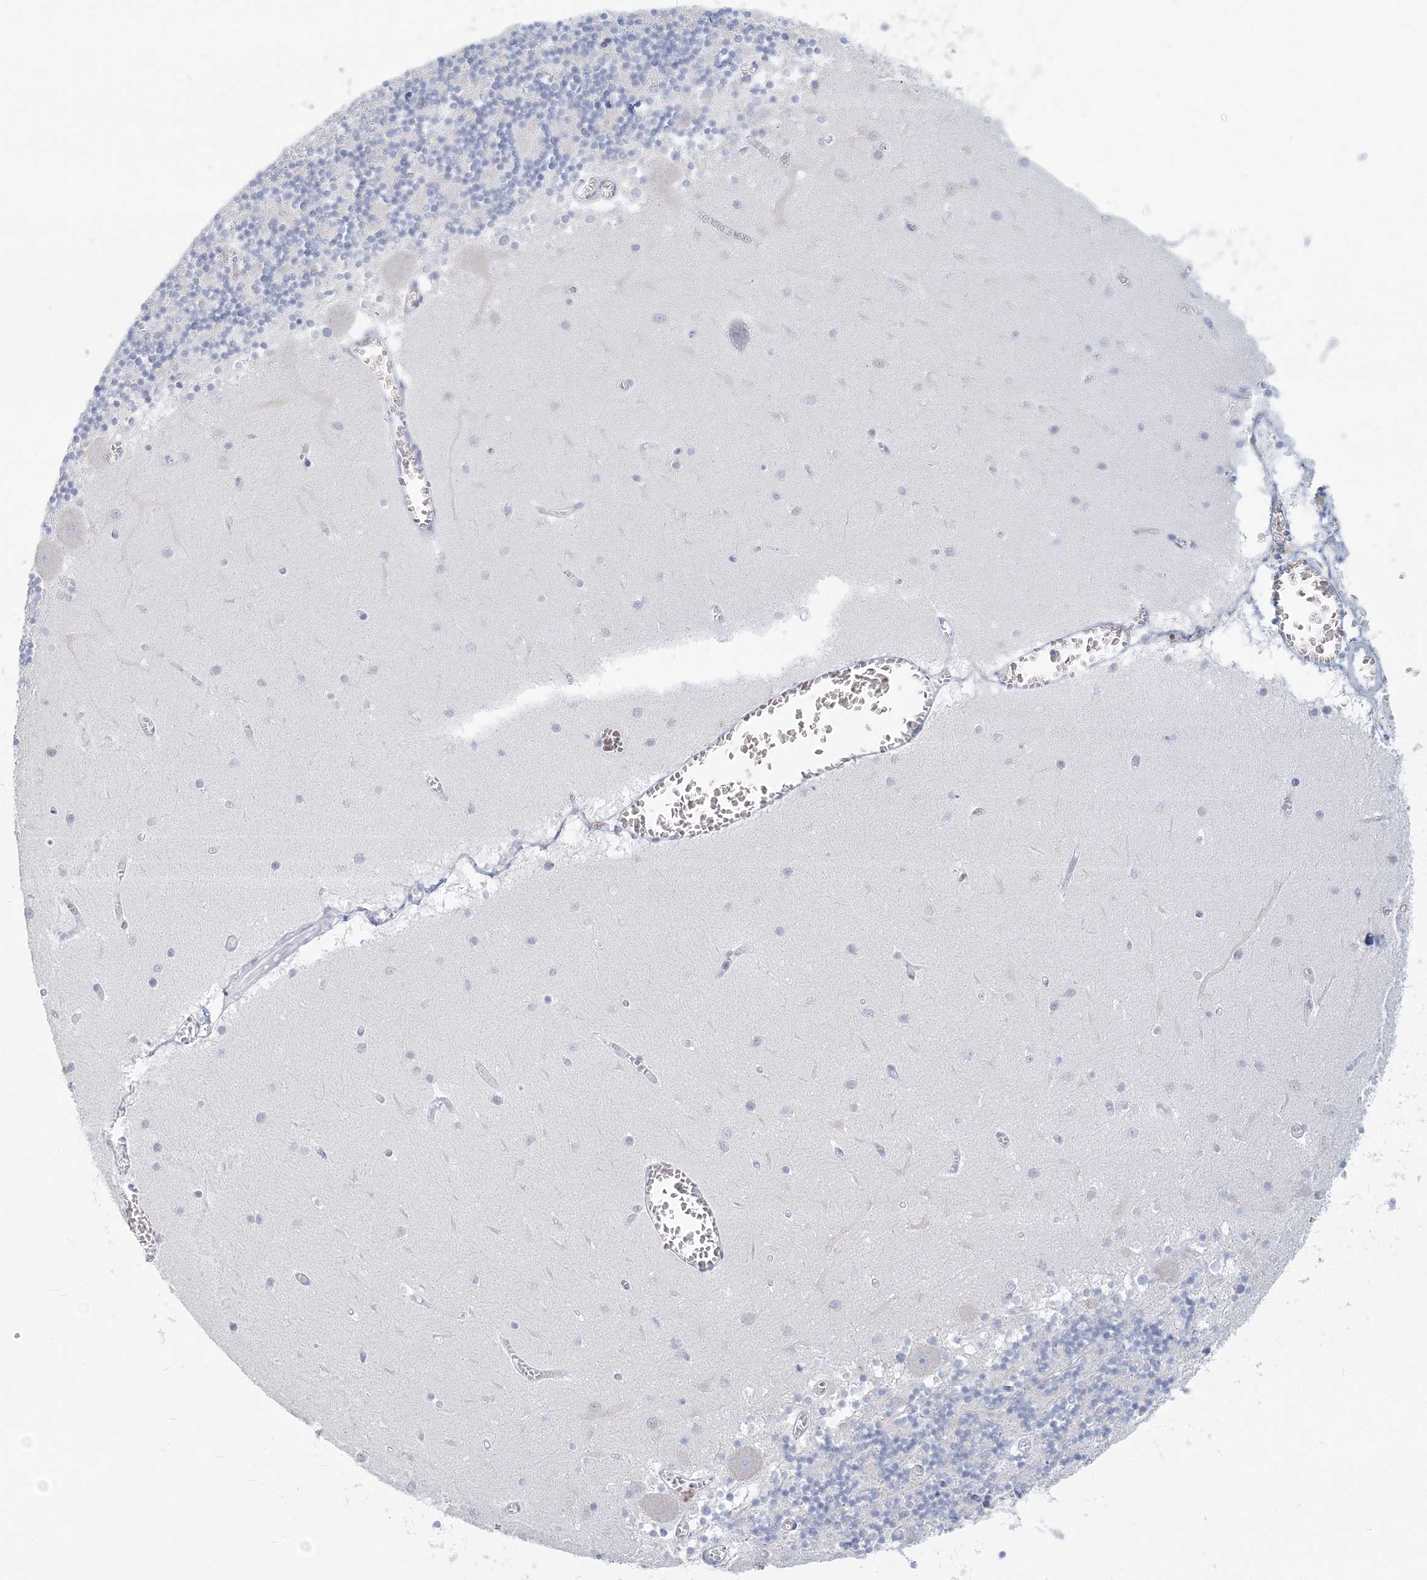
{"staining": {"intensity": "negative", "quantity": "none", "location": "none"}, "tissue": "cerebellum", "cell_type": "Cells in granular layer", "image_type": "normal", "snomed": [{"axis": "morphology", "description": "Normal tissue, NOS"}, {"axis": "topography", "description": "Cerebellum"}], "caption": "IHC of benign human cerebellum reveals no expression in cells in granular layer.", "gene": "CSN1S1", "patient": {"sex": "female", "age": 28}}